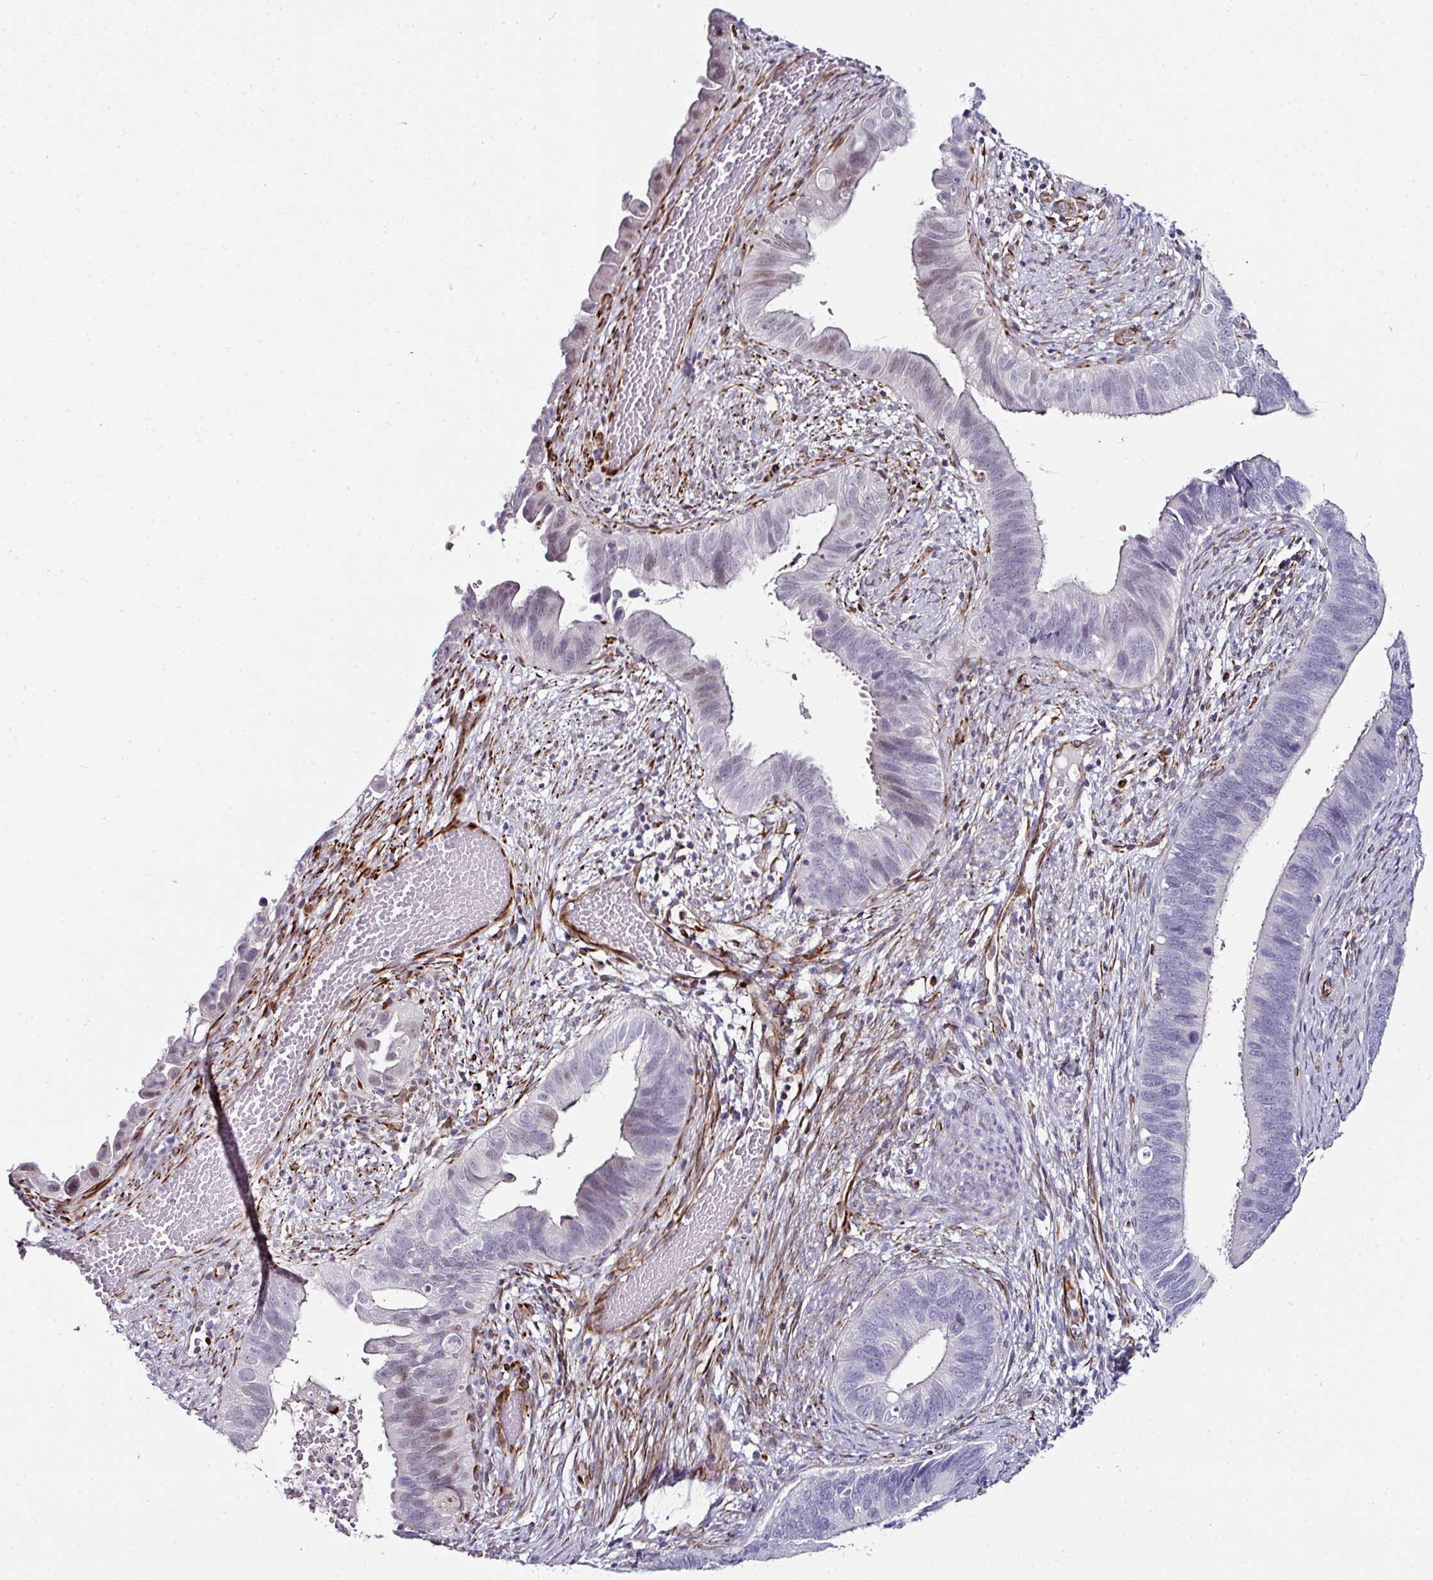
{"staining": {"intensity": "weak", "quantity": "<25%", "location": "nuclear"}, "tissue": "cervical cancer", "cell_type": "Tumor cells", "image_type": "cancer", "snomed": [{"axis": "morphology", "description": "Adenocarcinoma, NOS"}, {"axis": "topography", "description": "Cervix"}], "caption": "An IHC photomicrograph of cervical adenocarcinoma is shown. There is no staining in tumor cells of cervical adenocarcinoma.", "gene": "TMPRSS9", "patient": {"sex": "female", "age": 42}}